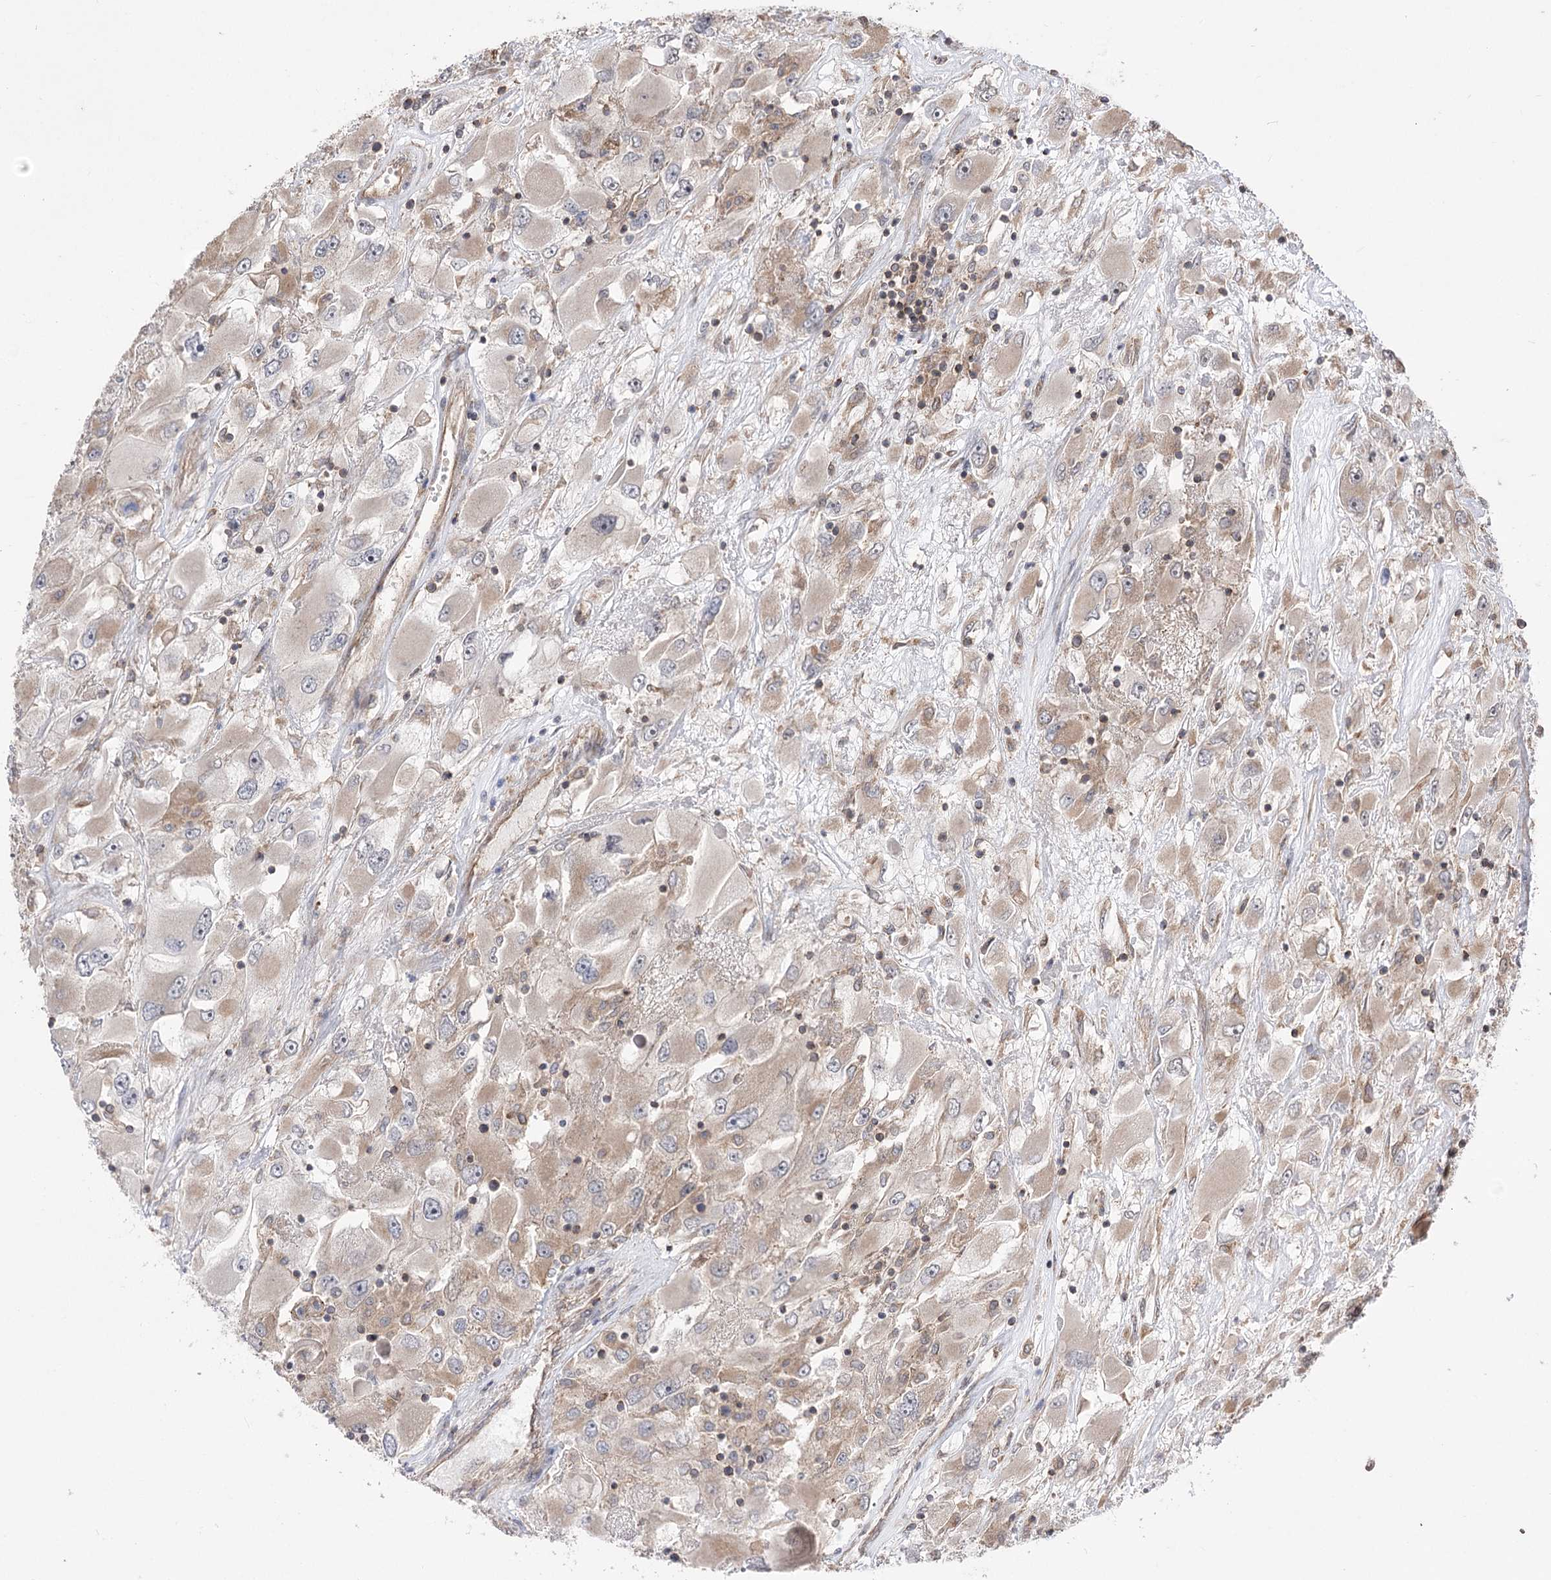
{"staining": {"intensity": "weak", "quantity": "<25%", "location": "cytoplasmic/membranous"}, "tissue": "renal cancer", "cell_type": "Tumor cells", "image_type": "cancer", "snomed": [{"axis": "morphology", "description": "Adenocarcinoma, NOS"}, {"axis": "topography", "description": "Kidney"}], "caption": "The image displays no staining of tumor cells in adenocarcinoma (renal).", "gene": "XYLB", "patient": {"sex": "female", "age": 52}}